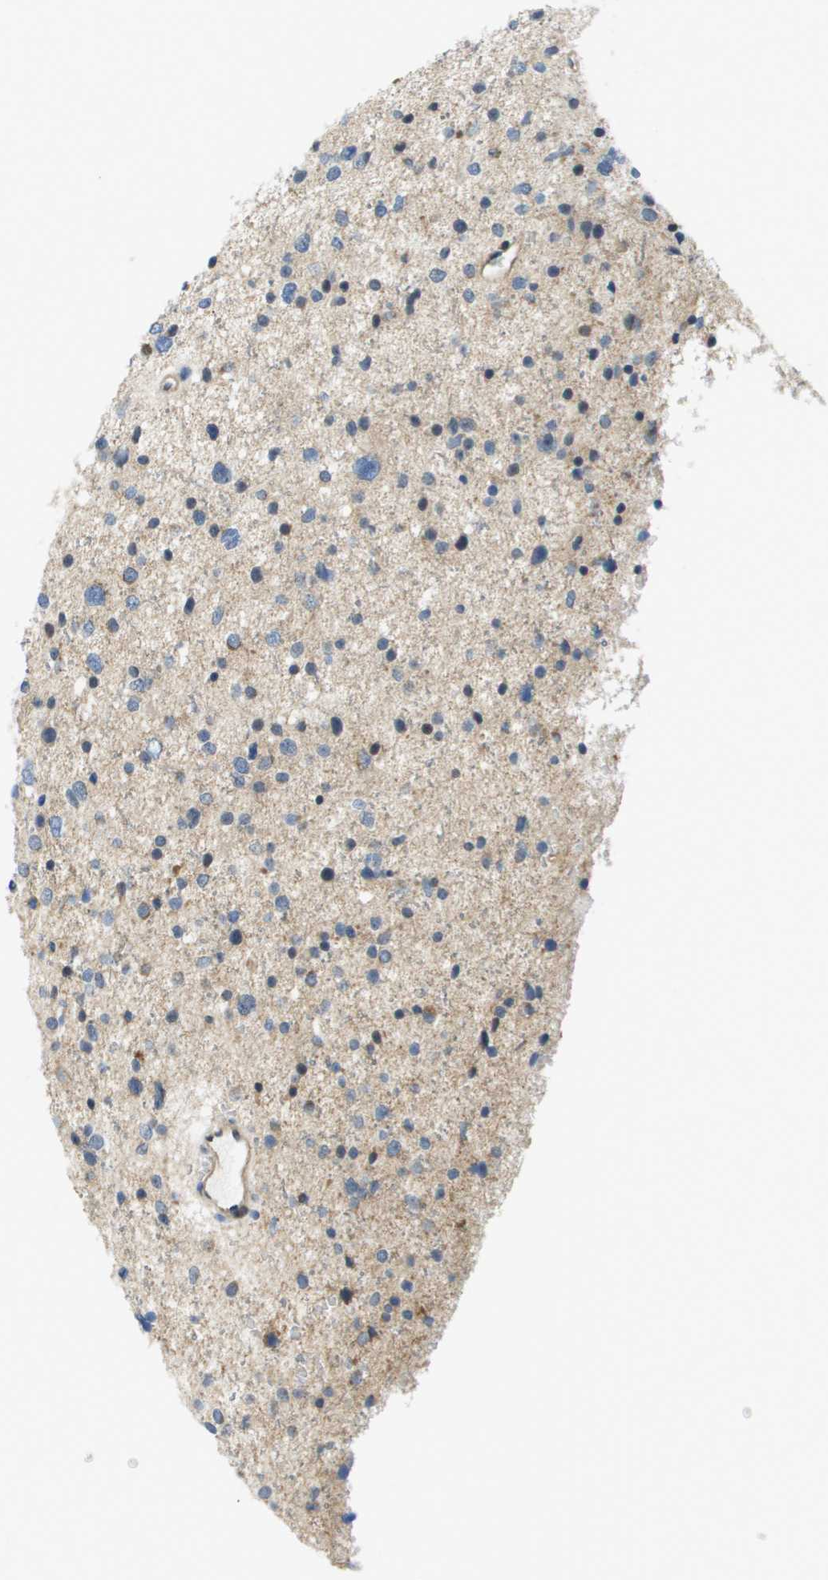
{"staining": {"intensity": "negative", "quantity": "none", "location": "none"}, "tissue": "glioma", "cell_type": "Tumor cells", "image_type": "cancer", "snomed": [{"axis": "morphology", "description": "Glioma, malignant, Low grade"}, {"axis": "topography", "description": "Brain"}], "caption": "Micrograph shows no significant protein expression in tumor cells of glioma.", "gene": "KRT23", "patient": {"sex": "female", "age": 37}}